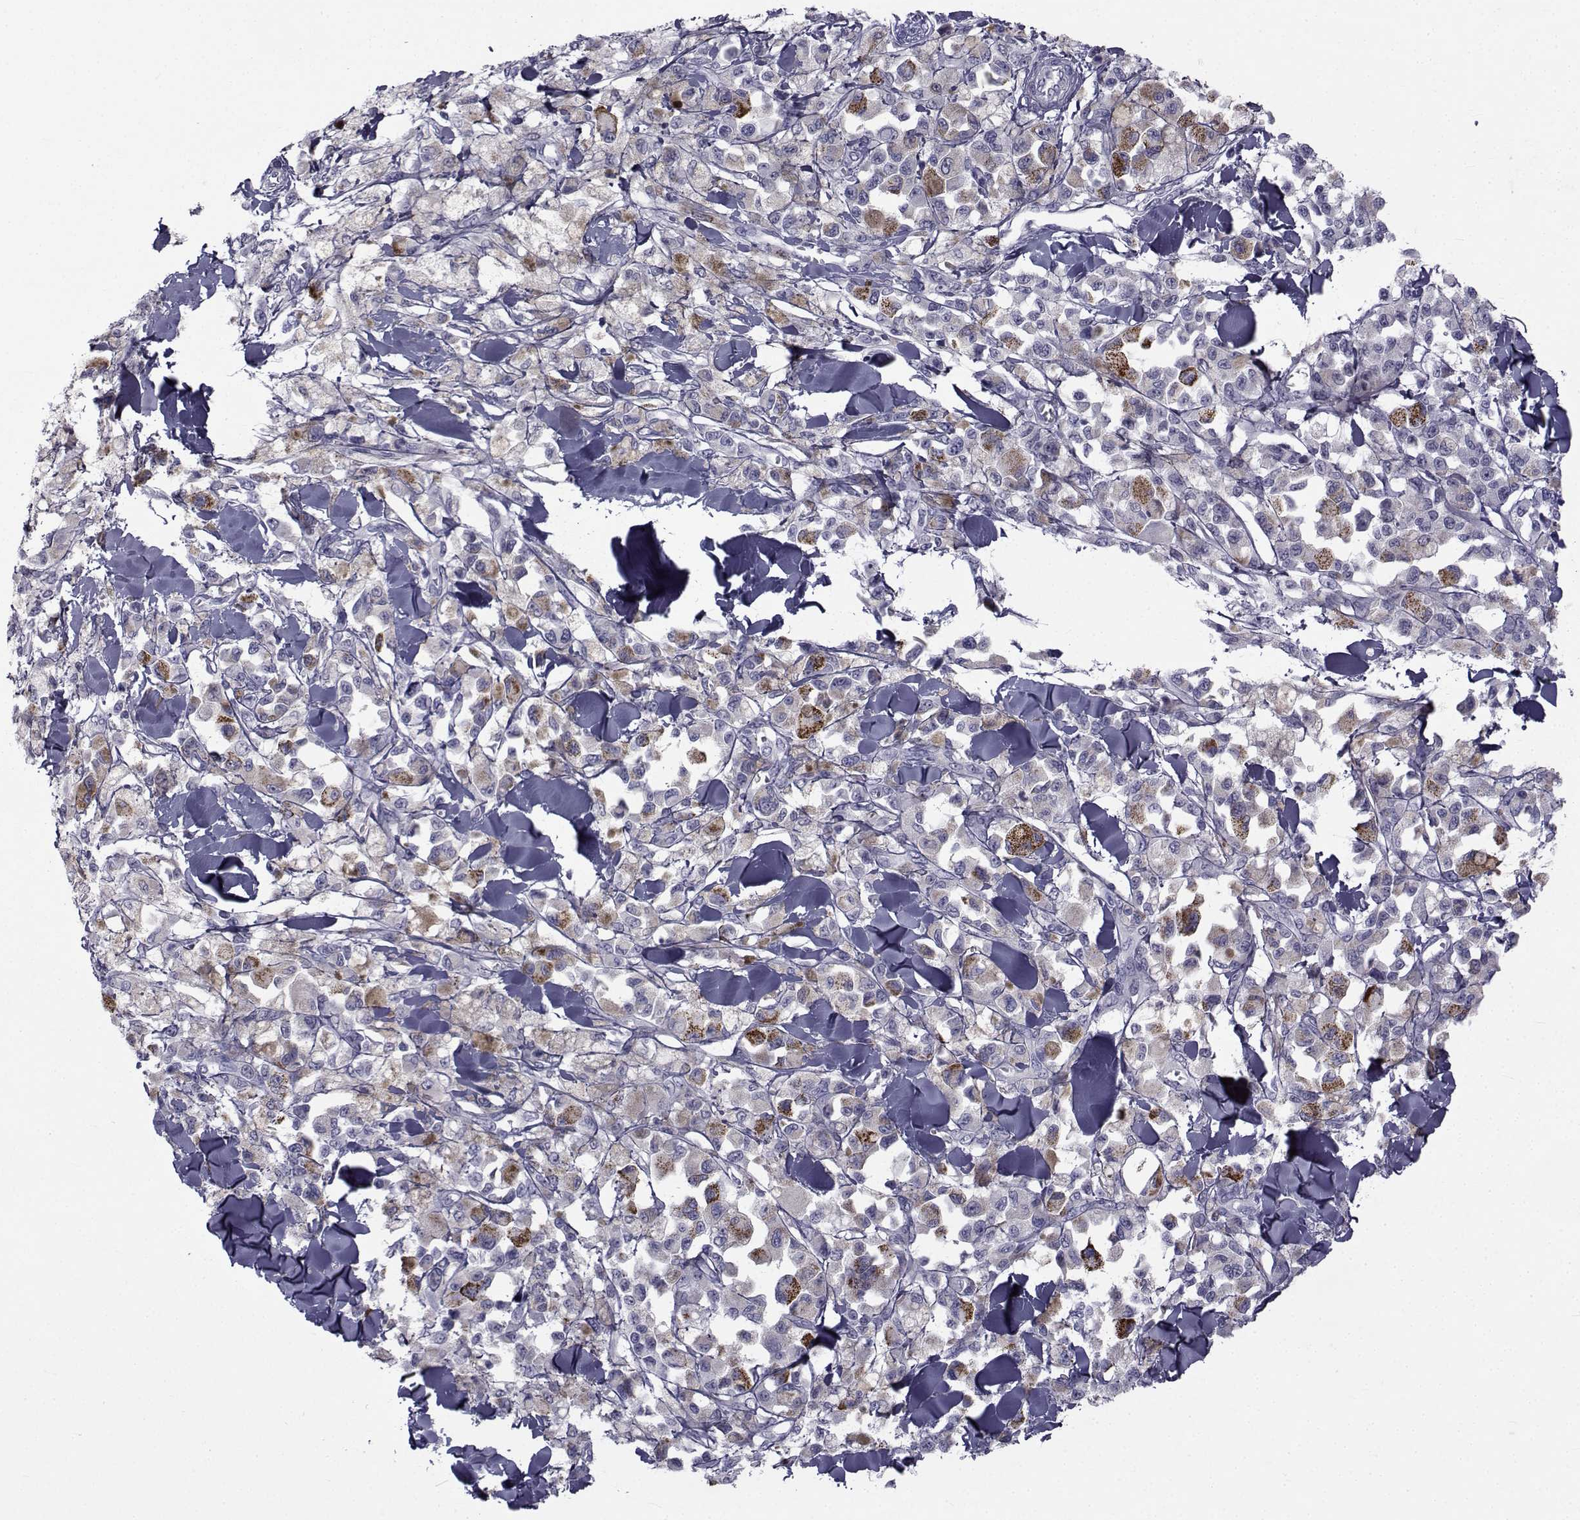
{"staining": {"intensity": "negative", "quantity": "none", "location": "none"}, "tissue": "melanoma", "cell_type": "Tumor cells", "image_type": "cancer", "snomed": [{"axis": "morphology", "description": "Malignant melanoma, NOS"}, {"axis": "topography", "description": "Skin"}], "caption": "Immunohistochemical staining of human malignant melanoma exhibits no significant staining in tumor cells. (Brightfield microscopy of DAB (3,3'-diaminobenzidine) IHC at high magnification).", "gene": "FDXR", "patient": {"sex": "female", "age": 58}}